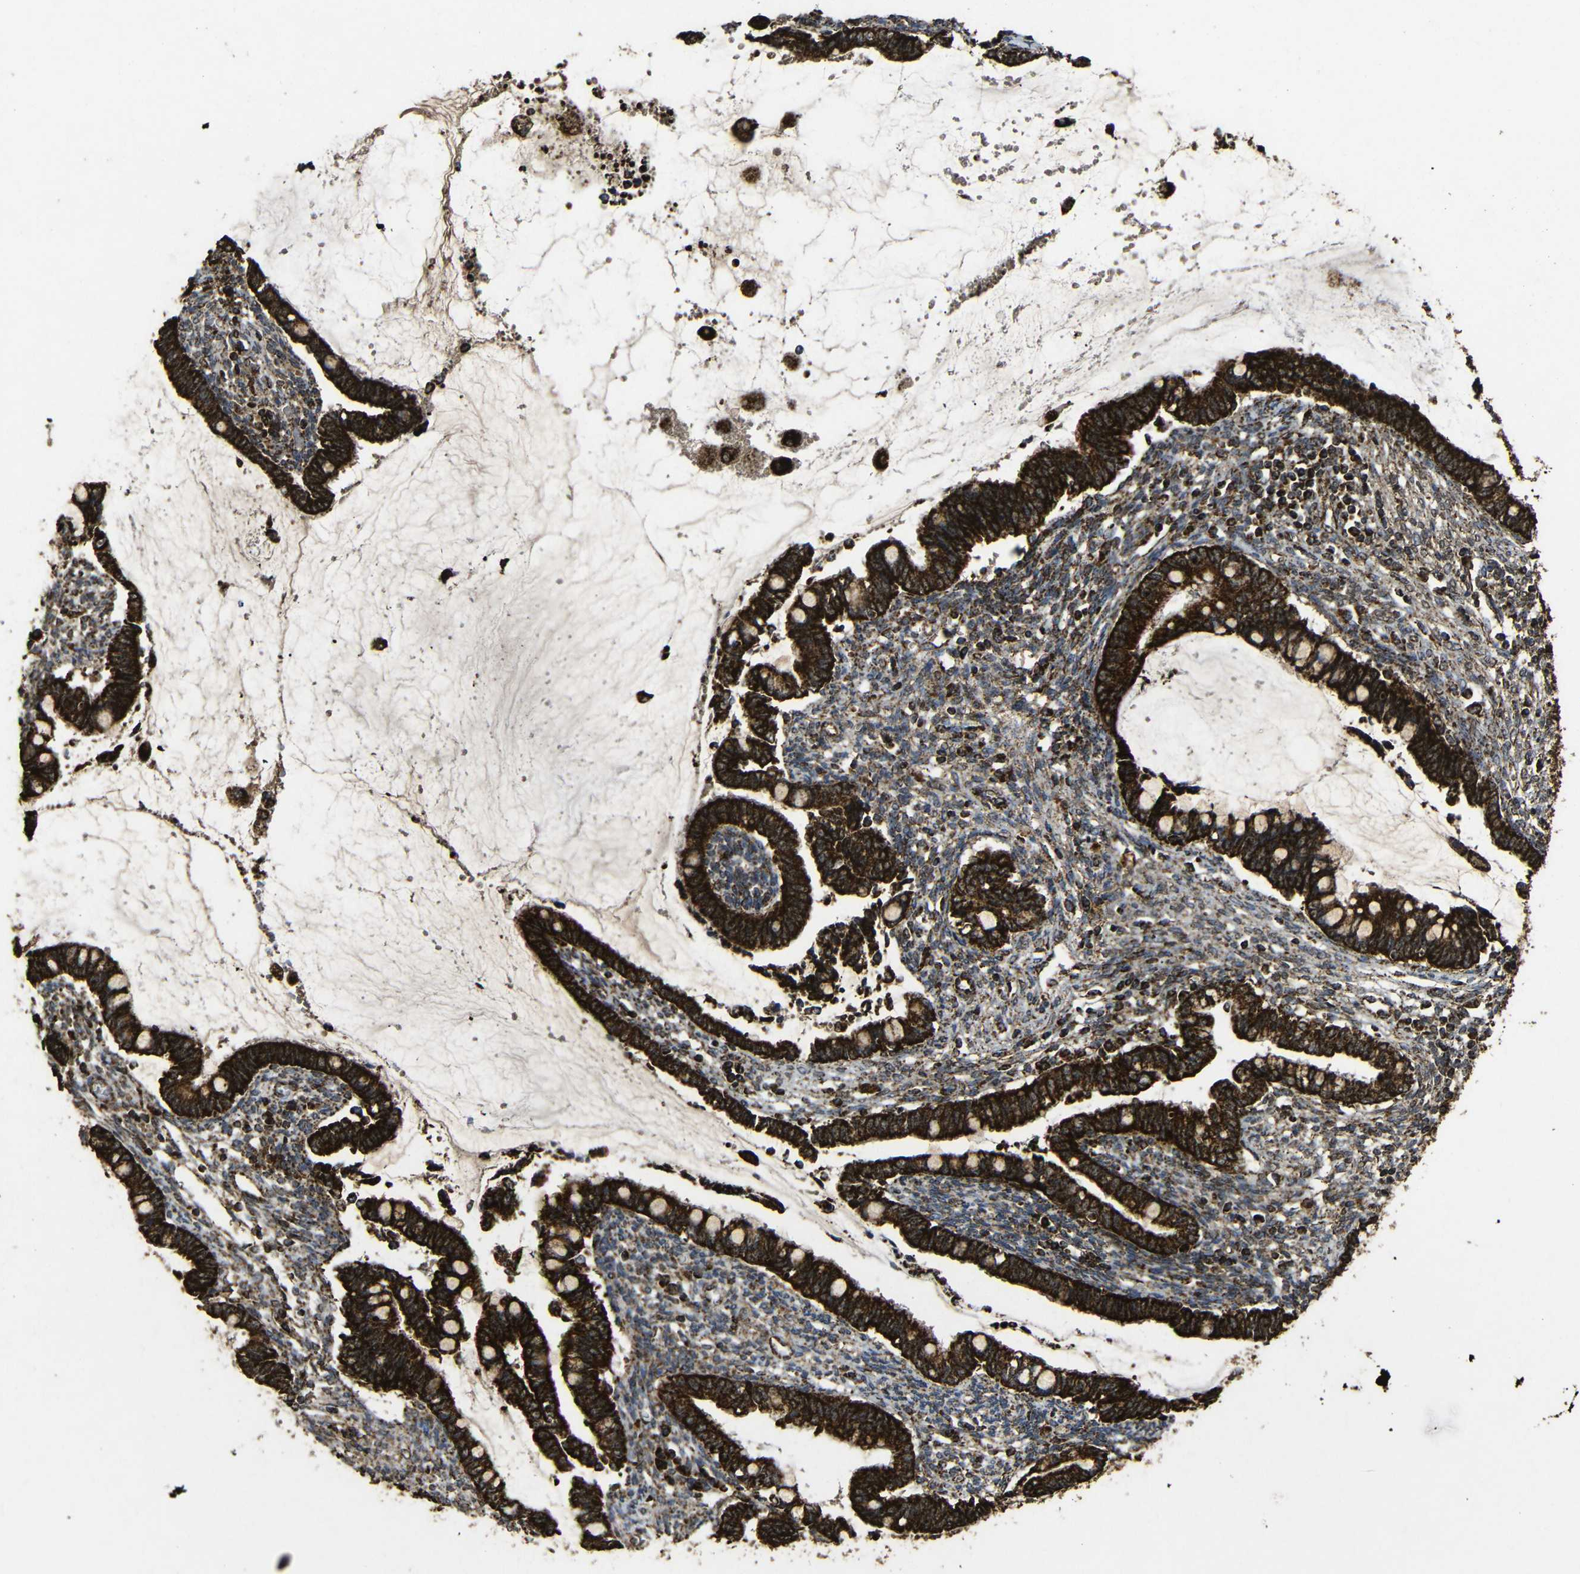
{"staining": {"intensity": "strong", "quantity": ">75%", "location": "cytoplasmic/membranous"}, "tissue": "cervical cancer", "cell_type": "Tumor cells", "image_type": "cancer", "snomed": [{"axis": "morphology", "description": "Adenocarcinoma, NOS"}, {"axis": "topography", "description": "Cervix"}], "caption": "Immunohistochemical staining of adenocarcinoma (cervical) reveals strong cytoplasmic/membranous protein expression in about >75% of tumor cells. (DAB (3,3'-diaminobenzidine) IHC, brown staining for protein, blue staining for nuclei).", "gene": "ATP5F1A", "patient": {"sex": "female", "age": 44}}